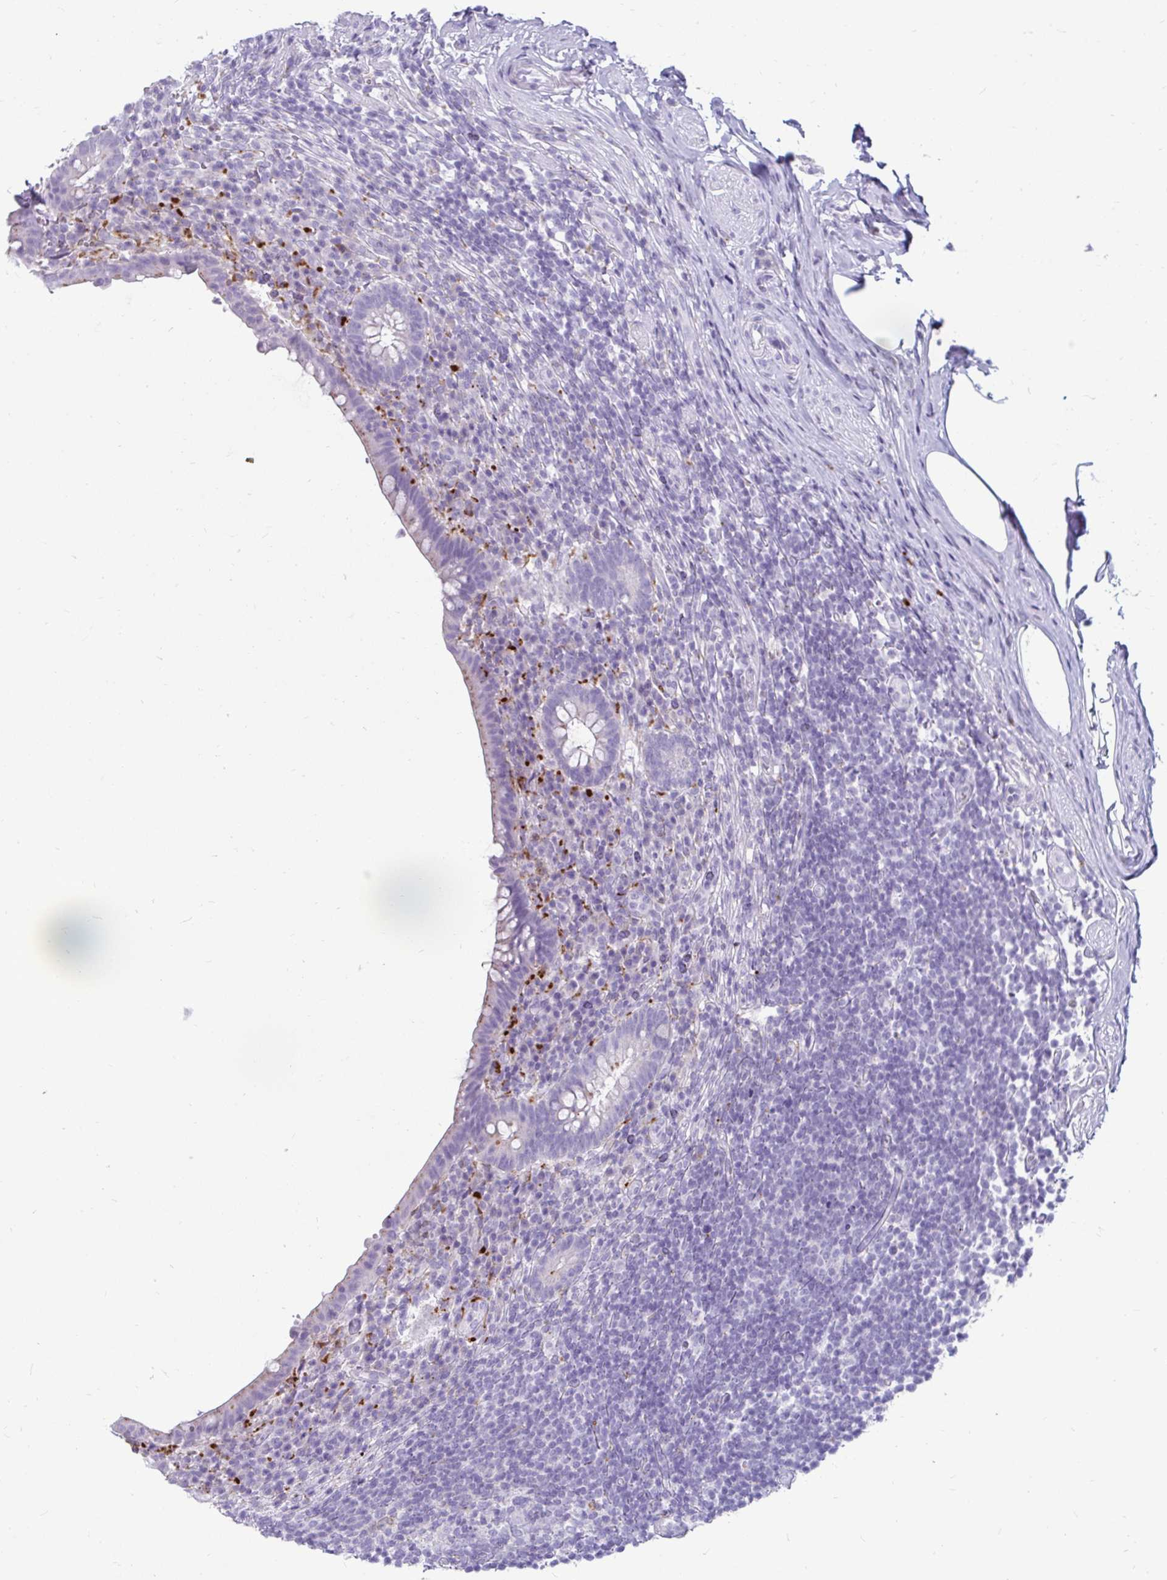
{"staining": {"intensity": "negative", "quantity": "none", "location": "none"}, "tissue": "appendix", "cell_type": "Glandular cells", "image_type": "normal", "snomed": [{"axis": "morphology", "description": "Normal tissue, NOS"}, {"axis": "topography", "description": "Appendix"}], "caption": "Protein analysis of benign appendix displays no significant staining in glandular cells. Nuclei are stained in blue.", "gene": "CTSZ", "patient": {"sex": "female", "age": 56}}